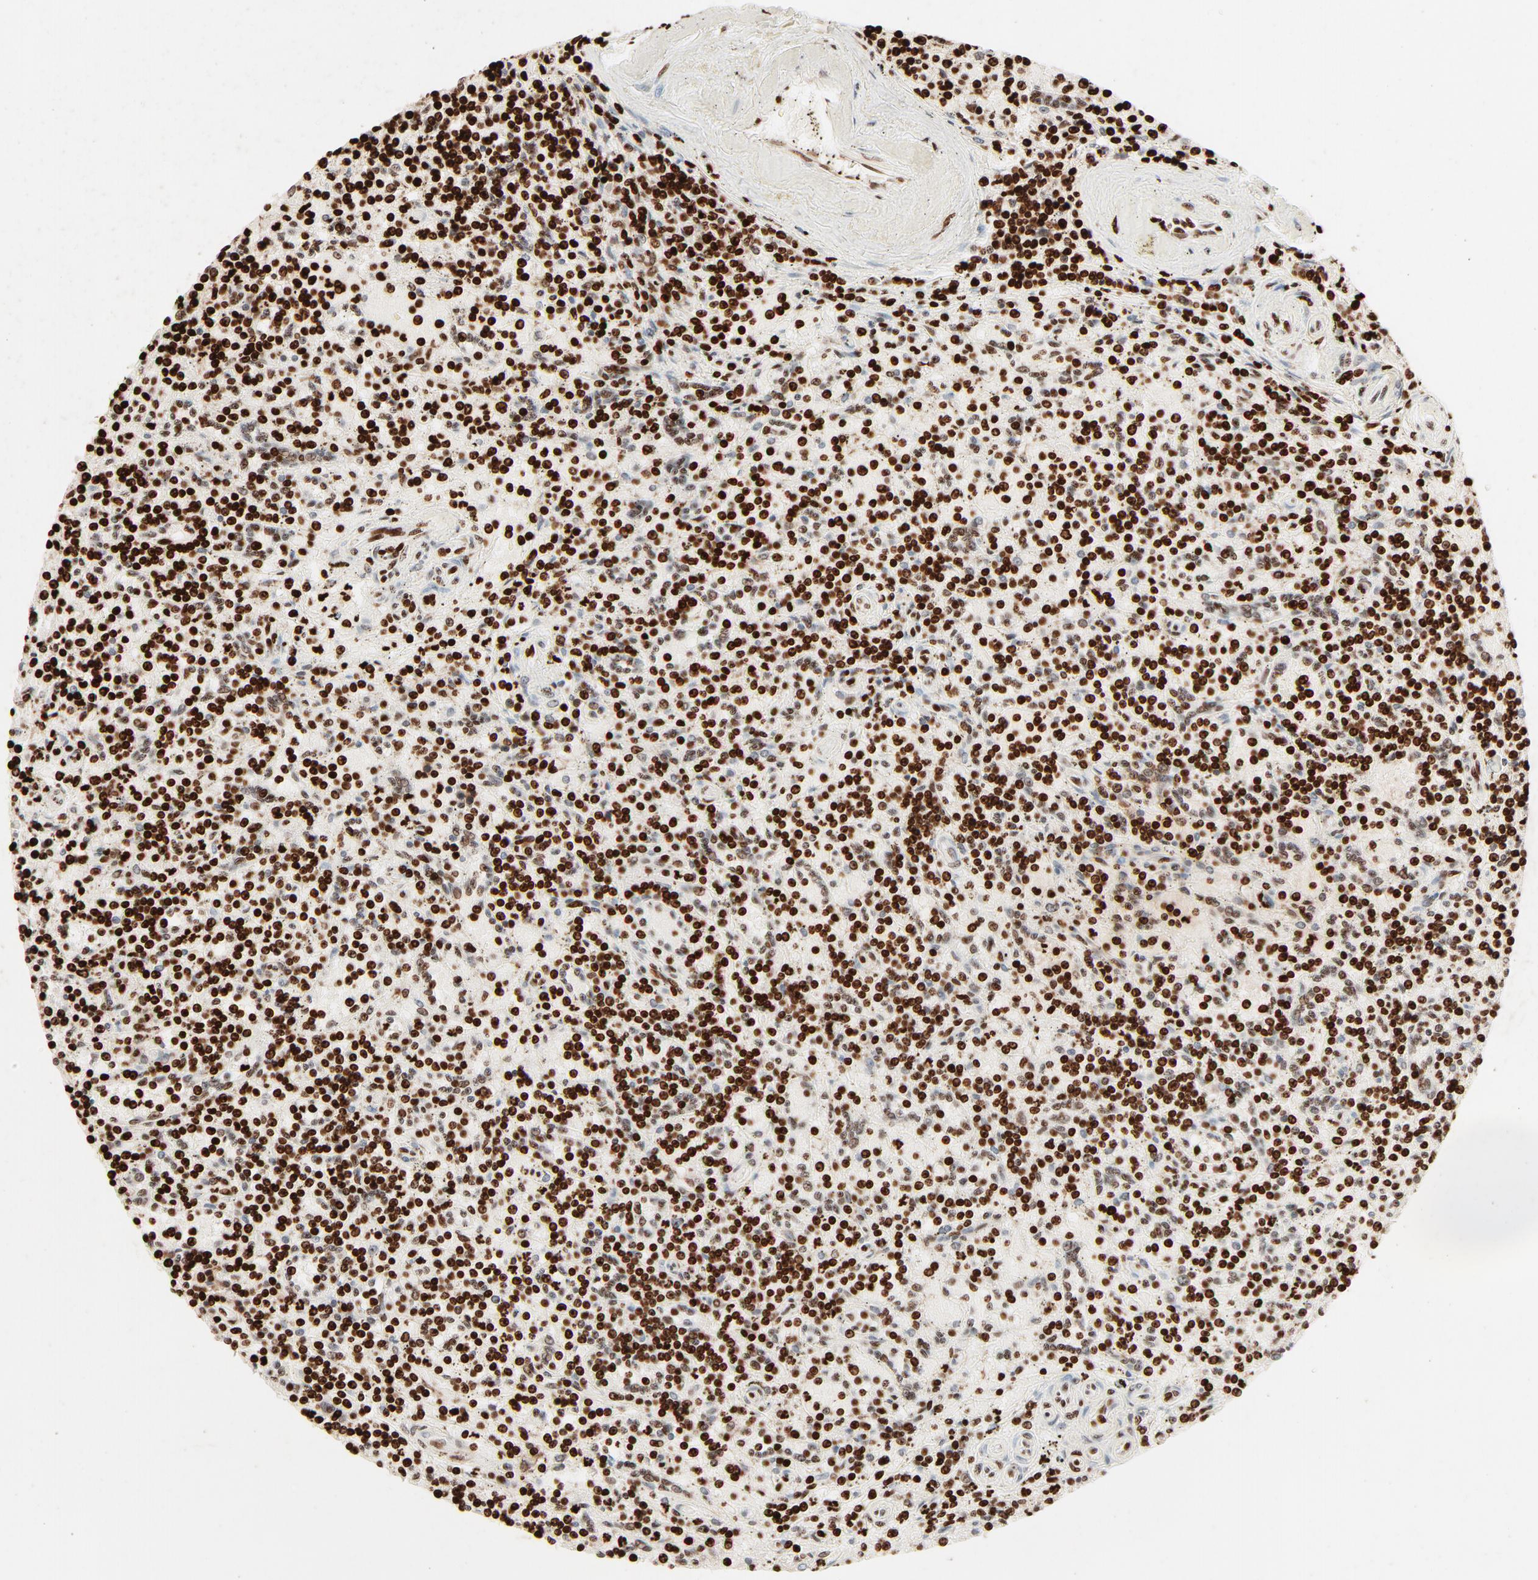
{"staining": {"intensity": "strong", "quantity": ">75%", "location": "nuclear"}, "tissue": "lymphoma", "cell_type": "Tumor cells", "image_type": "cancer", "snomed": [{"axis": "morphology", "description": "Malignant lymphoma, non-Hodgkin's type, Low grade"}, {"axis": "topography", "description": "Spleen"}], "caption": "Protein staining shows strong nuclear expression in about >75% of tumor cells in malignant lymphoma, non-Hodgkin's type (low-grade).", "gene": "HMGB2", "patient": {"sex": "male", "age": 73}}